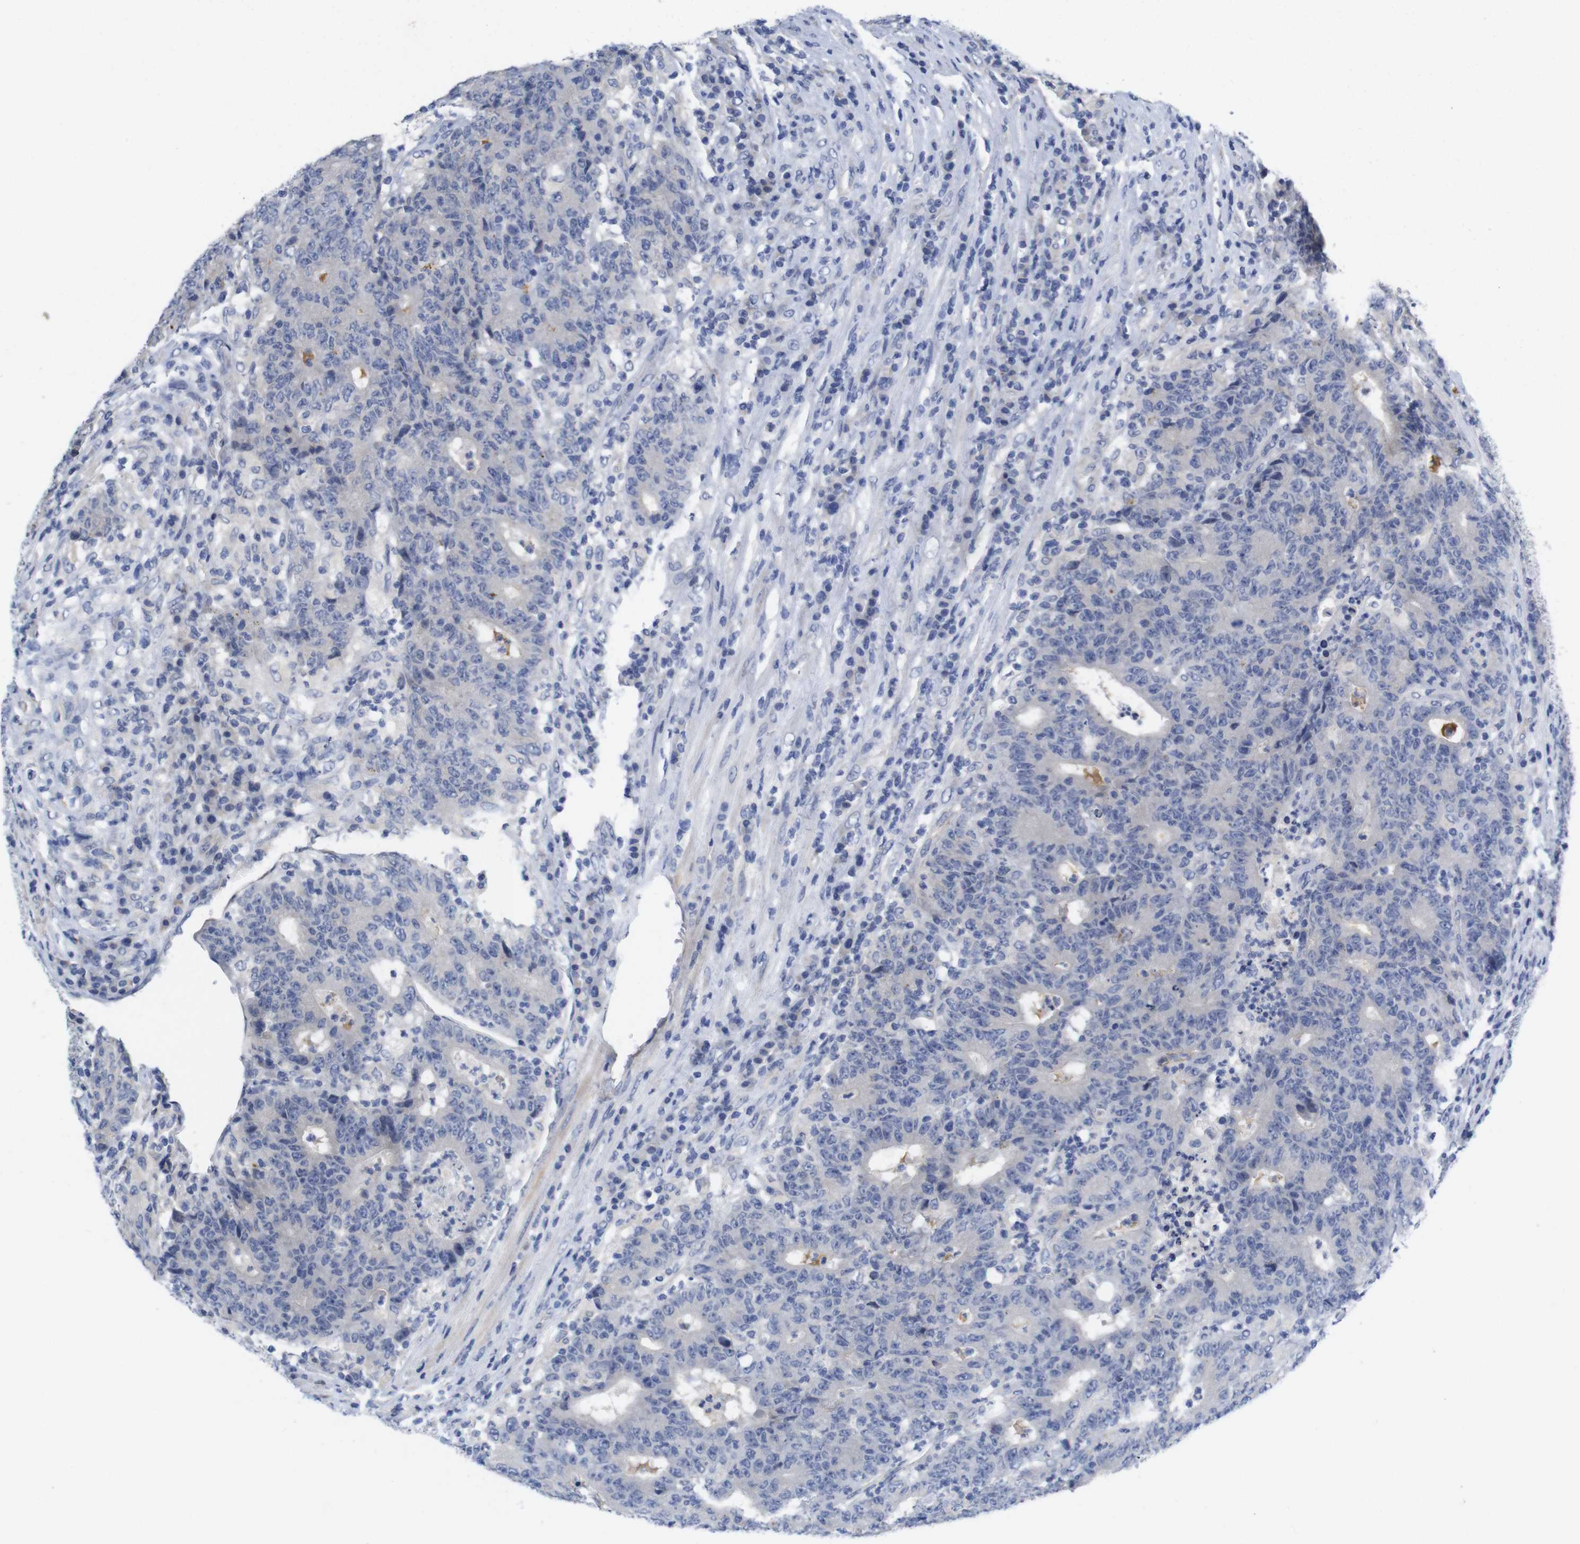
{"staining": {"intensity": "negative", "quantity": "none", "location": "none"}, "tissue": "colorectal cancer", "cell_type": "Tumor cells", "image_type": "cancer", "snomed": [{"axis": "morphology", "description": "Normal tissue, NOS"}, {"axis": "morphology", "description": "Adenocarcinoma, NOS"}, {"axis": "topography", "description": "Colon"}], "caption": "Colorectal cancer was stained to show a protein in brown. There is no significant expression in tumor cells.", "gene": "TNNI3", "patient": {"sex": "female", "age": 75}}